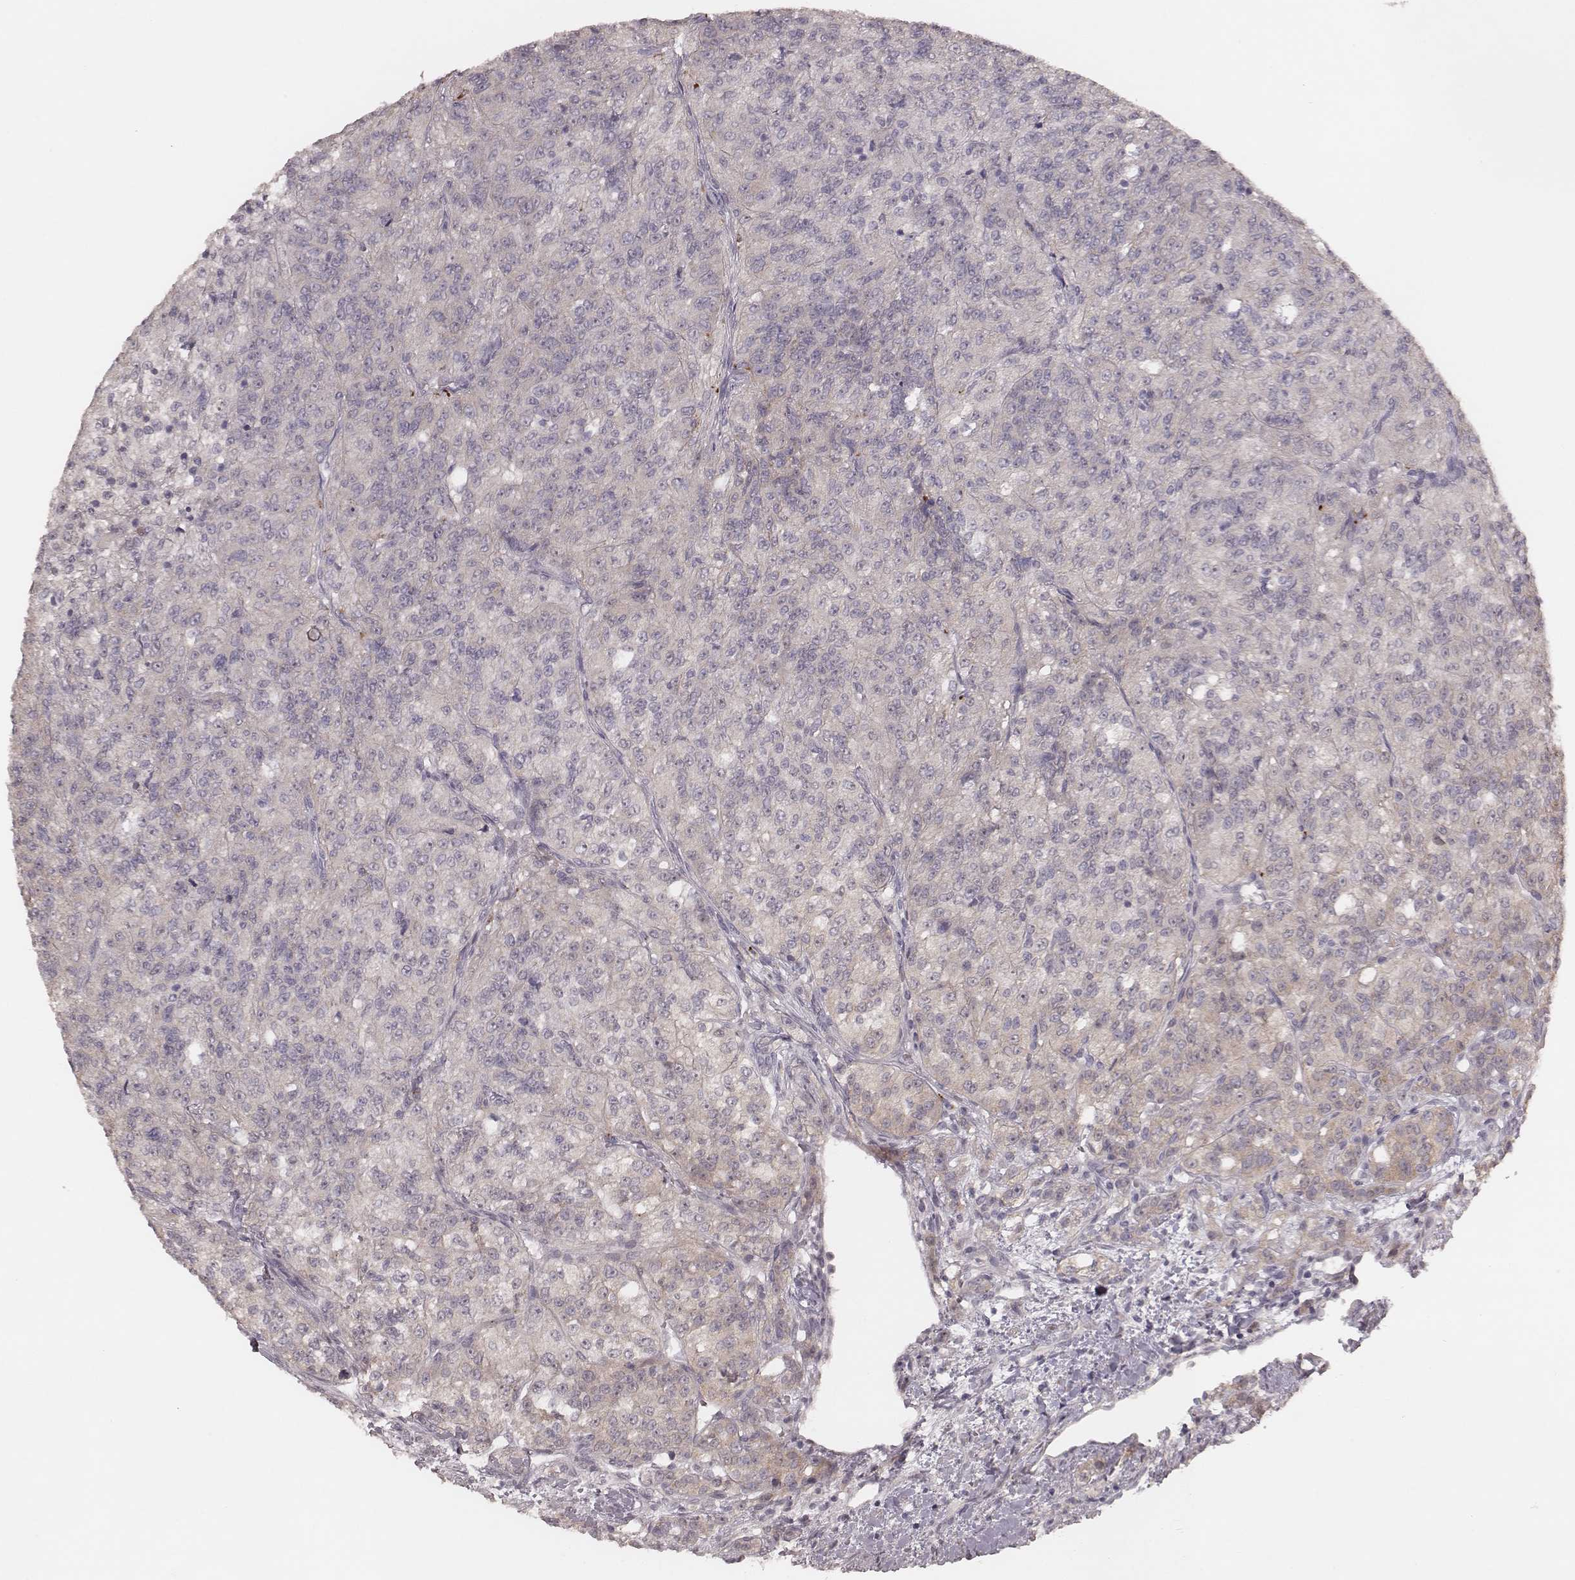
{"staining": {"intensity": "negative", "quantity": "none", "location": "none"}, "tissue": "renal cancer", "cell_type": "Tumor cells", "image_type": "cancer", "snomed": [{"axis": "morphology", "description": "Adenocarcinoma, NOS"}, {"axis": "topography", "description": "Kidney"}], "caption": "There is no significant expression in tumor cells of renal cancer (adenocarcinoma).", "gene": "FAM13B", "patient": {"sex": "female", "age": 63}}